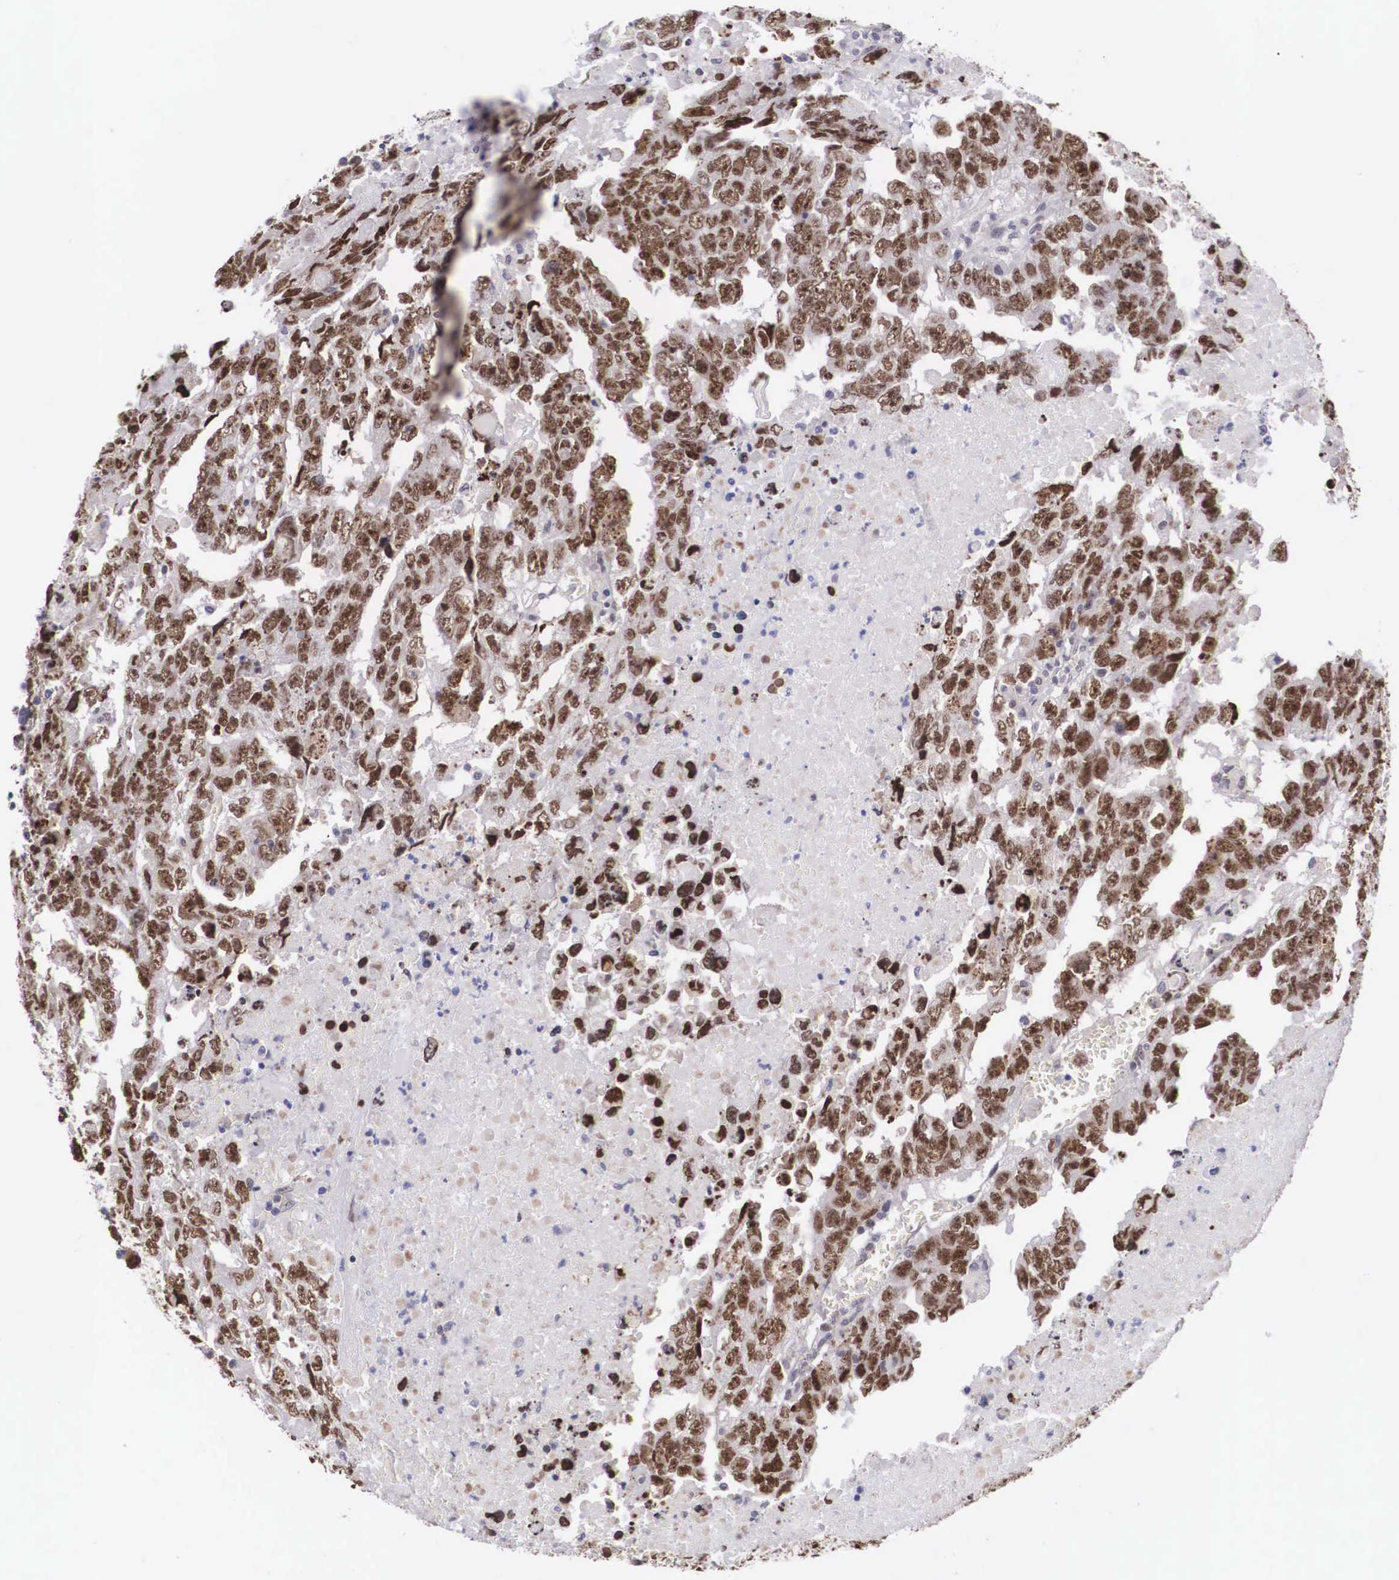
{"staining": {"intensity": "moderate", "quantity": ">75%", "location": "nuclear"}, "tissue": "testis cancer", "cell_type": "Tumor cells", "image_type": "cancer", "snomed": [{"axis": "morphology", "description": "Carcinoma, Embryonal, NOS"}, {"axis": "topography", "description": "Testis"}], "caption": "IHC photomicrograph of testis cancer (embryonal carcinoma) stained for a protein (brown), which shows medium levels of moderate nuclear staining in approximately >75% of tumor cells.", "gene": "ZNF275", "patient": {"sex": "male", "age": 36}}